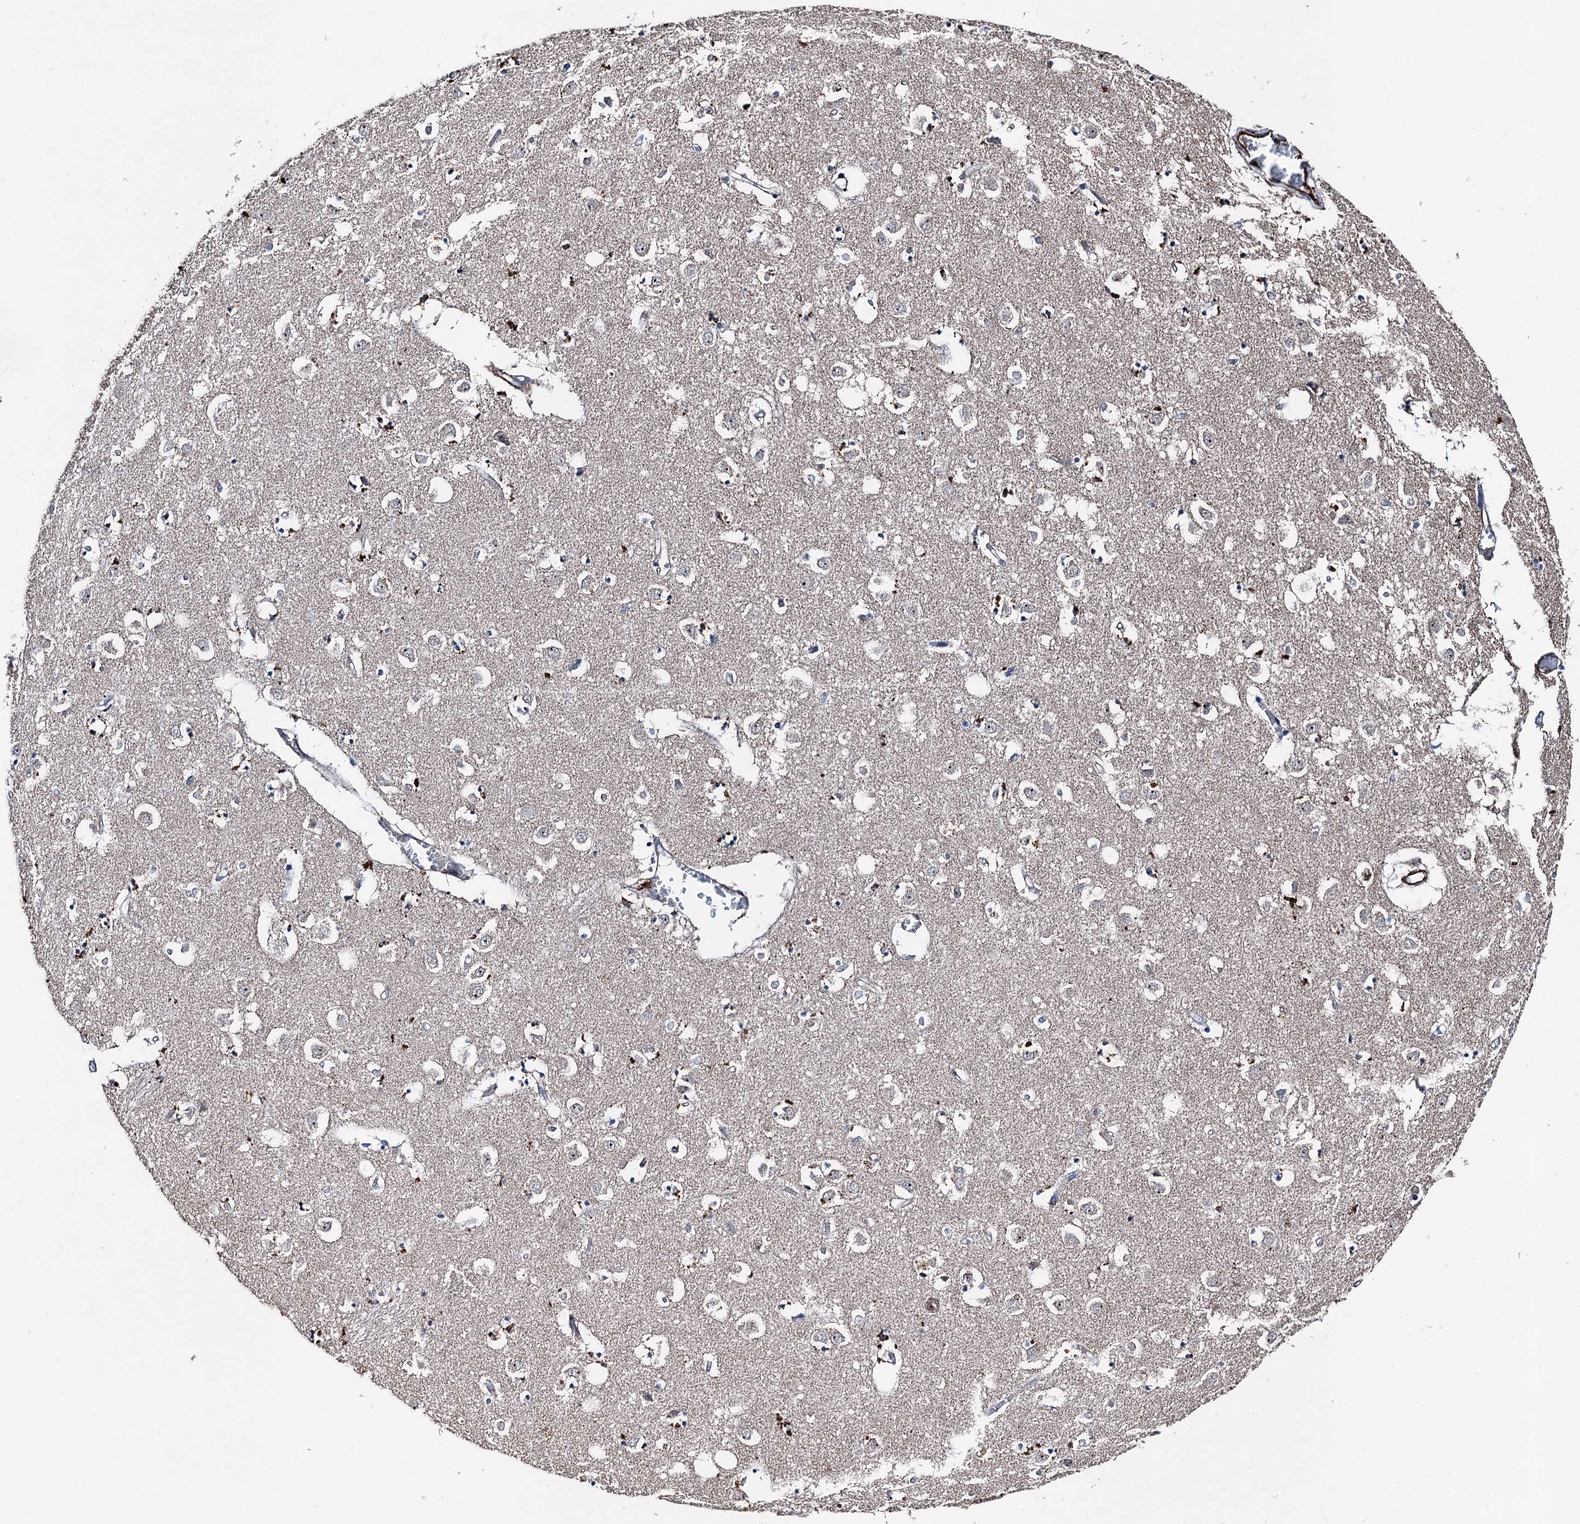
{"staining": {"intensity": "moderate", "quantity": "<25%", "location": "cytoplasmic/membranous"}, "tissue": "caudate", "cell_type": "Glial cells", "image_type": "normal", "snomed": [{"axis": "morphology", "description": "Normal tissue, NOS"}, {"axis": "topography", "description": "Lateral ventricle wall"}], "caption": "A high-resolution photomicrograph shows immunohistochemistry (IHC) staining of unremarkable caudate, which displays moderate cytoplasmic/membranous expression in about <25% of glial cells.", "gene": "DDIAS", "patient": {"sex": "male", "age": 70}}